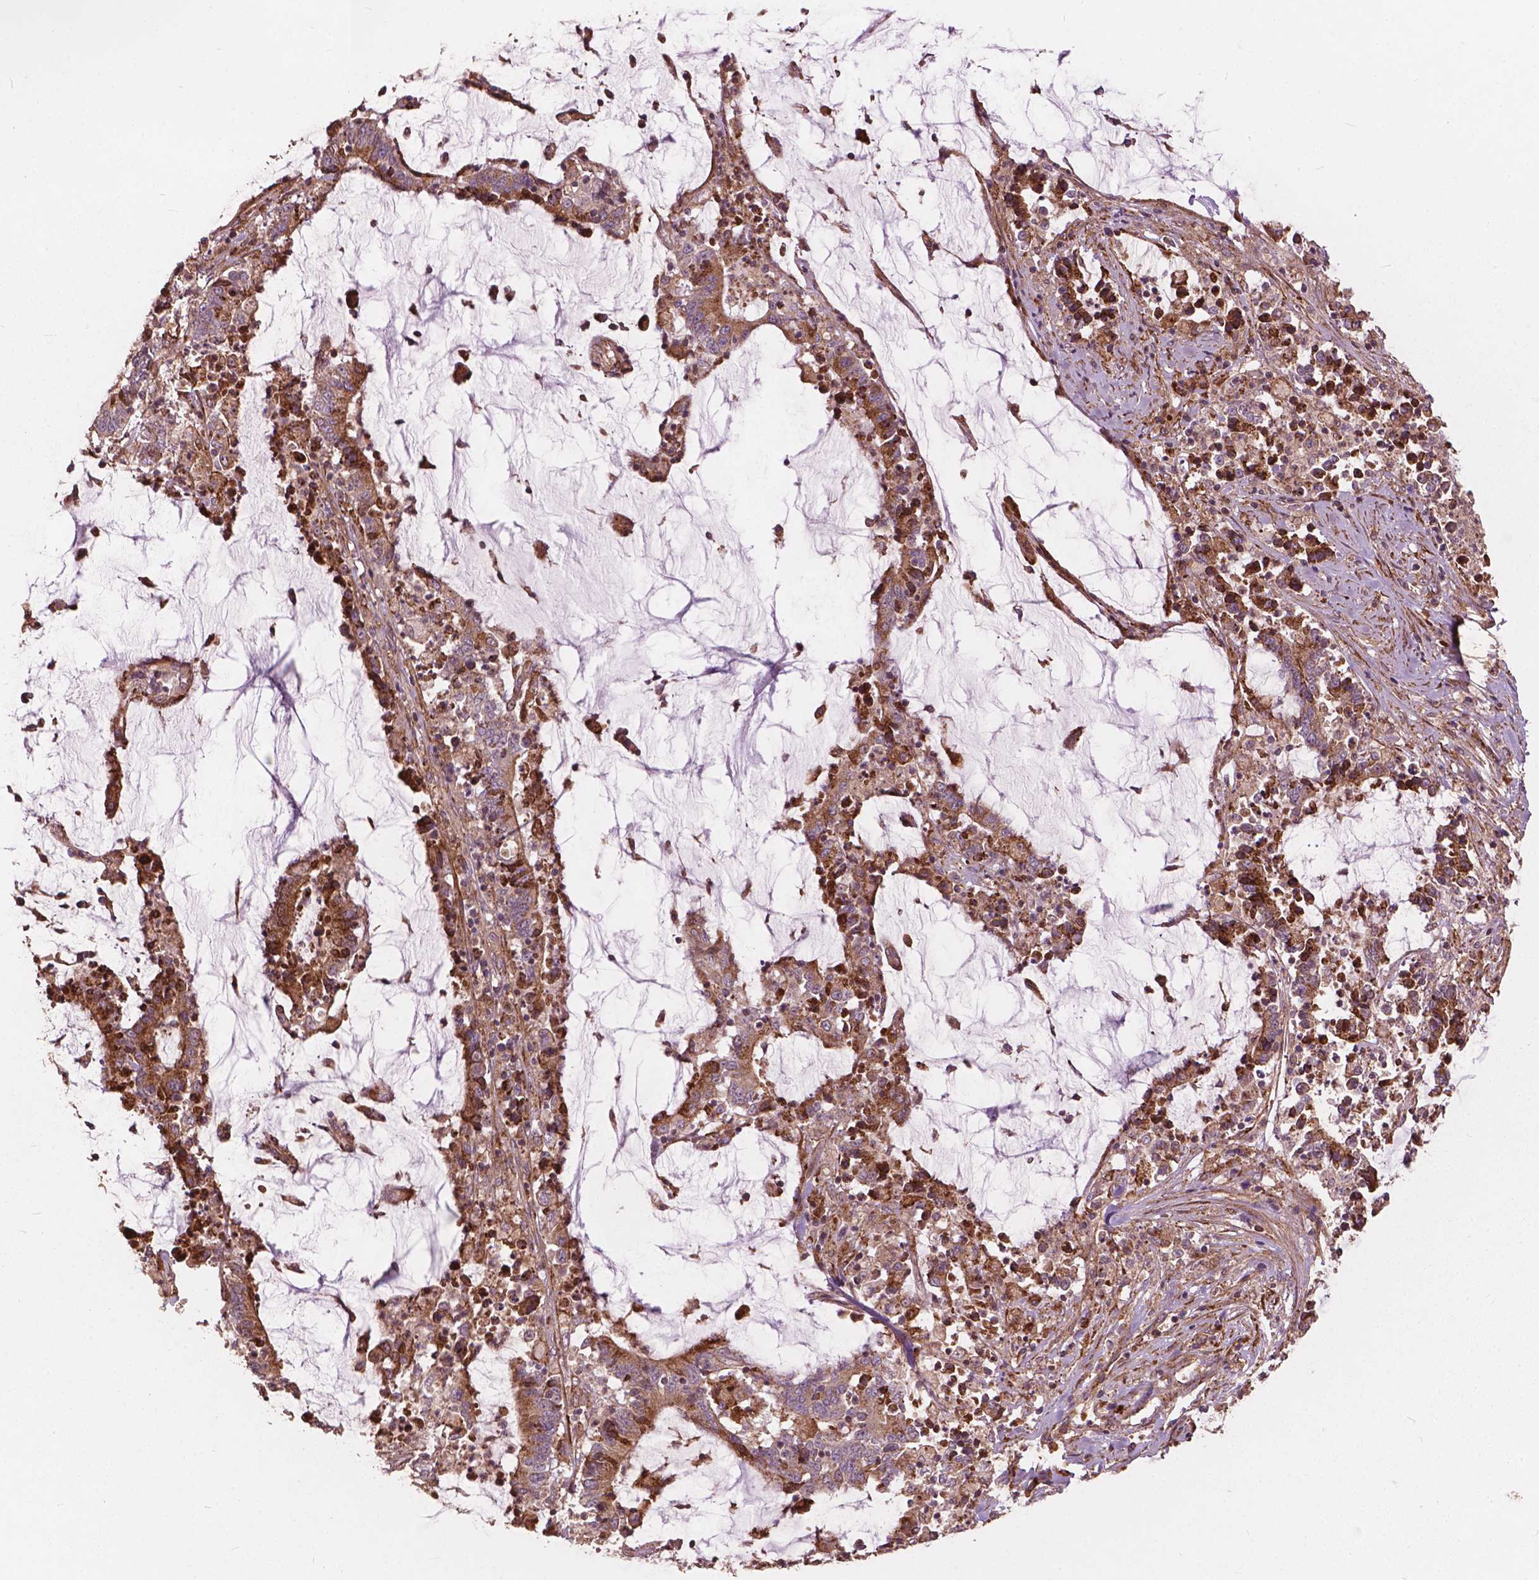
{"staining": {"intensity": "moderate", "quantity": ">75%", "location": "cytoplasmic/membranous"}, "tissue": "stomach cancer", "cell_type": "Tumor cells", "image_type": "cancer", "snomed": [{"axis": "morphology", "description": "Adenocarcinoma, NOS"}, {"axis": "topography", "description": "Stomach, upper"}], "caption": "Immunohistochemistry micrograph of stomach cancer stained for a protein (brown), which demonstrates medium levels of moderate cytoplasmic/membranous positivity in about >75% of tumor cells.", "gene": "FNIP1", "patient": {"sex": "male", "age": 68}}